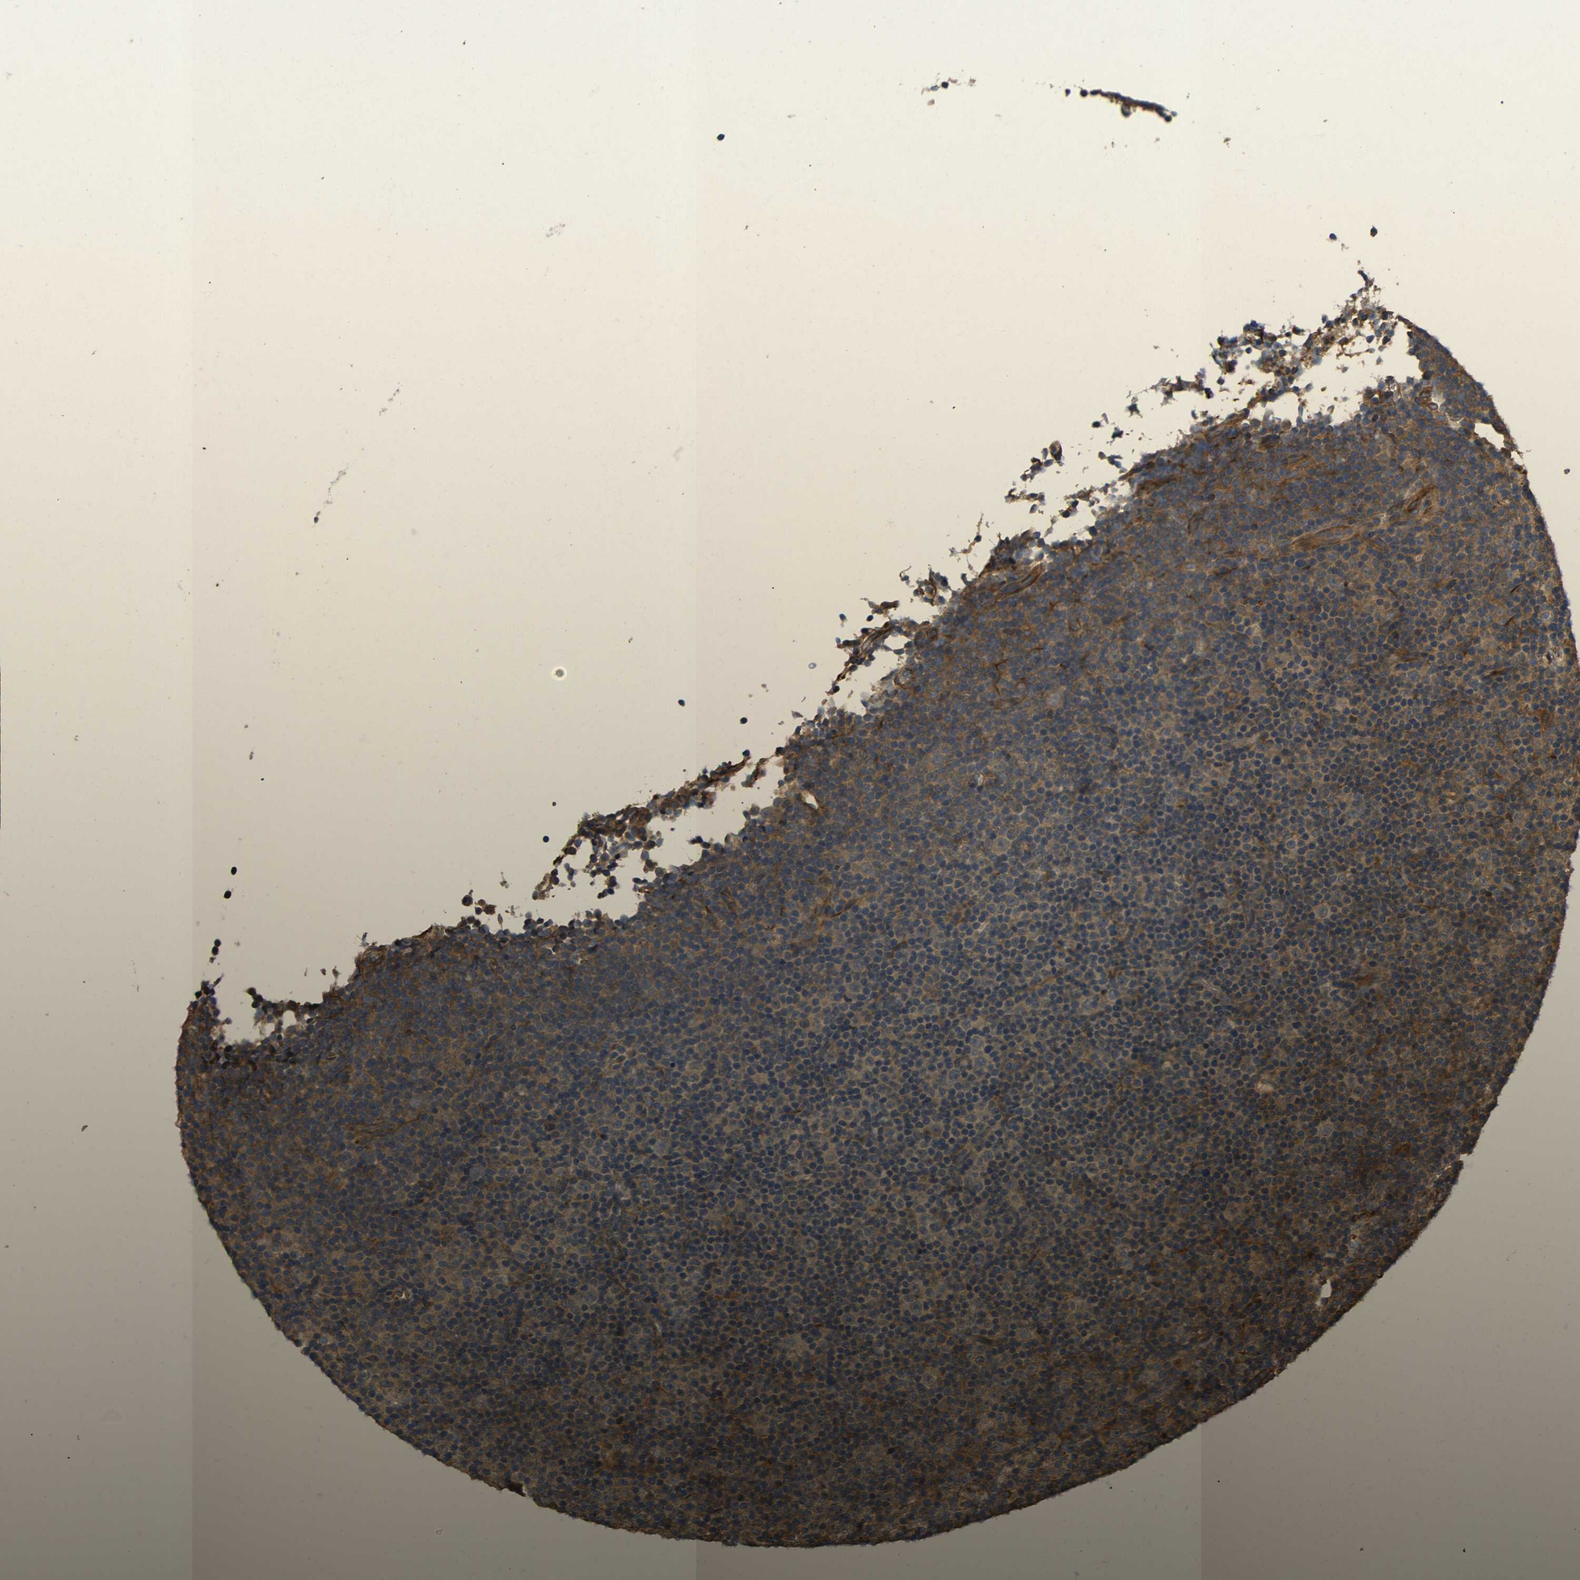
{"staining": {"intensity": "weak", "quantity": ">75%", "location": "cytoplasmic/membranous"}, "tissue": "lymphoma", "cell_type": "Tumor cells", "image_type": "cancer", "snomed": [{"axis": "morphology", "description": "Malignant lymphoma, non-Hodgkin's type, Low grade"}, {"axis": "topography", "description": "Lymph node"}], "caption": "The micrograph shows a brown stain indicating the presence of a protein in the cytoplasmic/membranous of tumor cells in lymphoma.", "gene": "EIF2S1", "patient": {"sex": "female", "age": 67}}